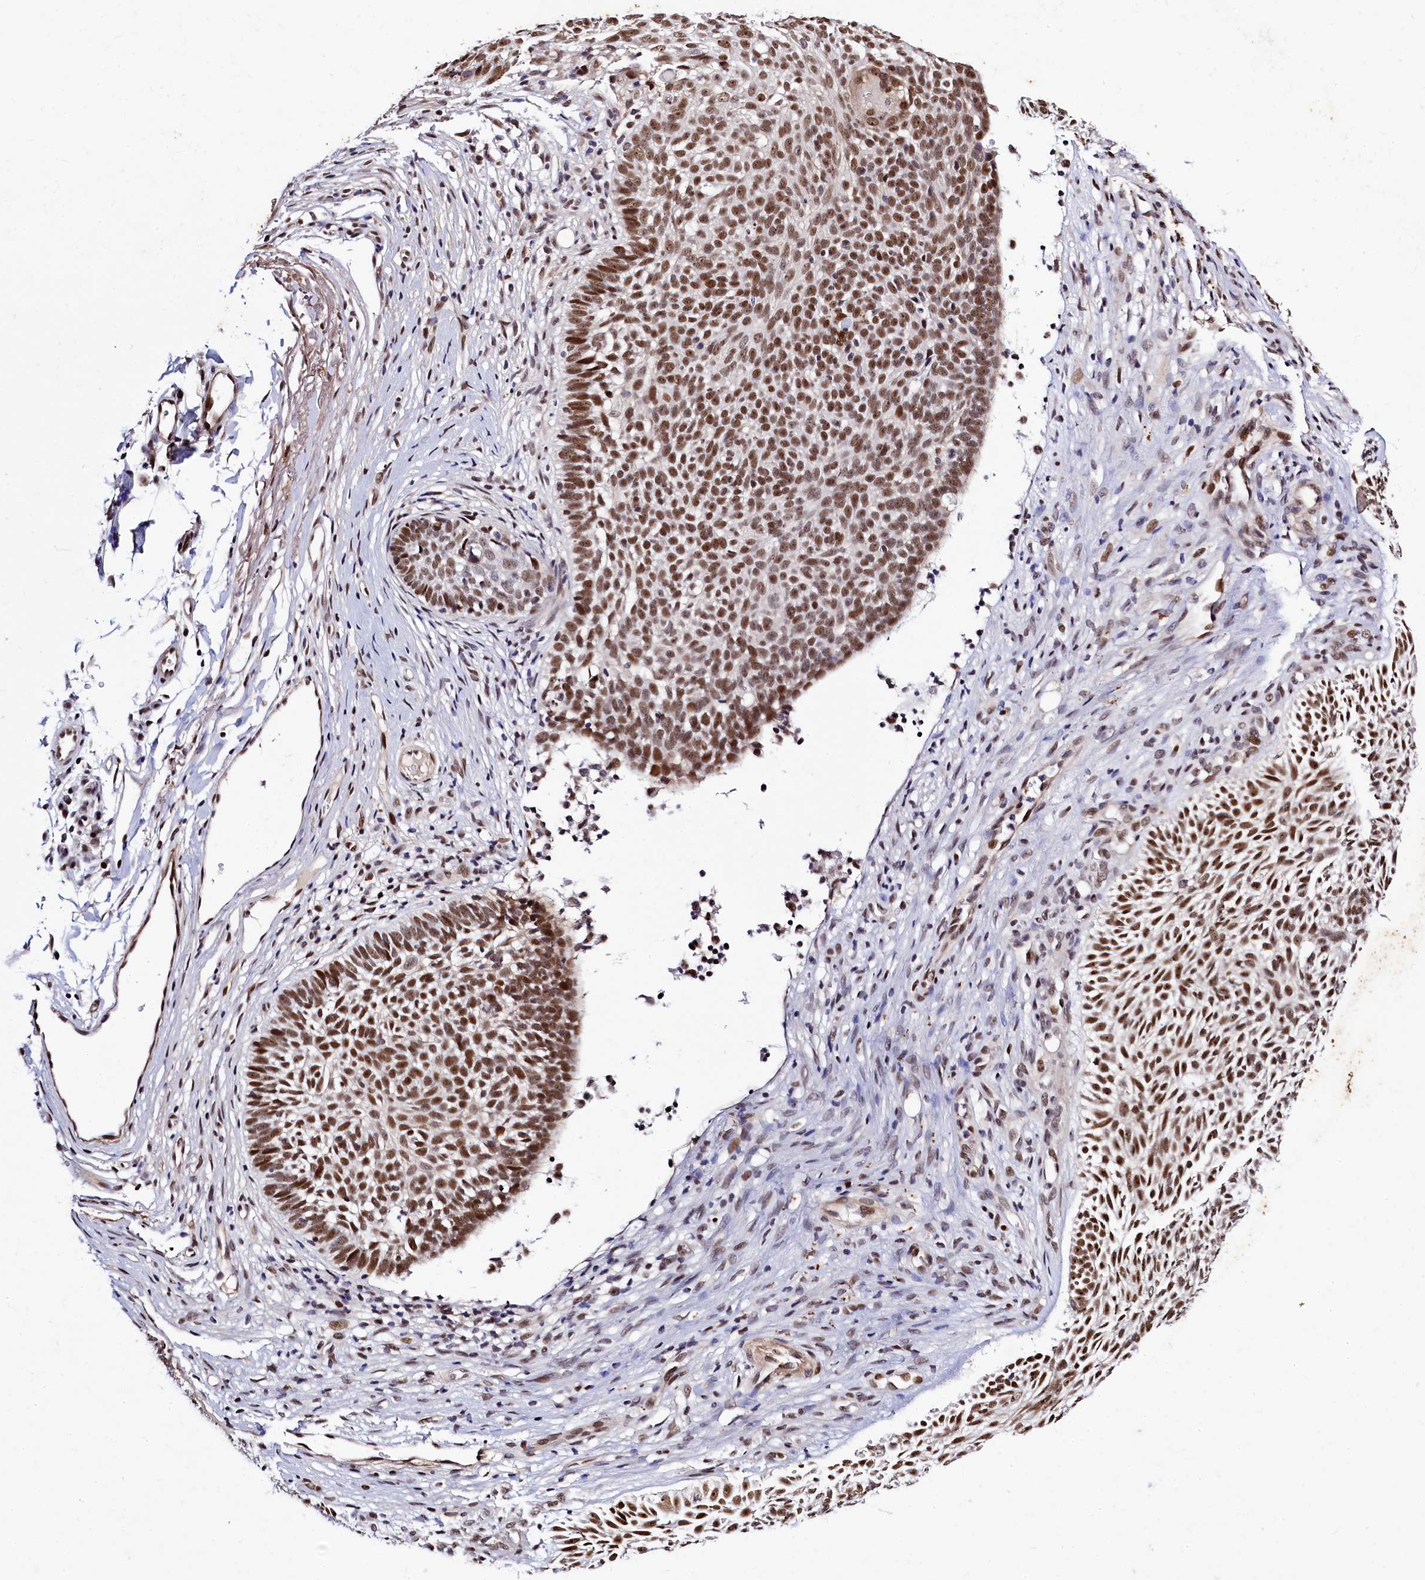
{"staining": {"intensity": "moderate", "quantity": ">75%", "location": "nuclear"}, "tissue": "skin cancer", "cell_type": "Tumor cells", "image_type": "cancer", "snomed": [{"axis": "morphology", "description": "Basal cell carcinoma"}, {"axis": "topography", "description": "Skin"}], "caption": "IHC histopathology image of neoplastic tissue: skin cancer (basal cell carcinoma) stained using immunohistochemistry exhibits medium levels of moderate protein expression localized specifically in the nuclear of tumor cells, appearing as a nuclear brown color.", "gene": "SAMD10", "patient": {"sex": "male", "age": 75}}